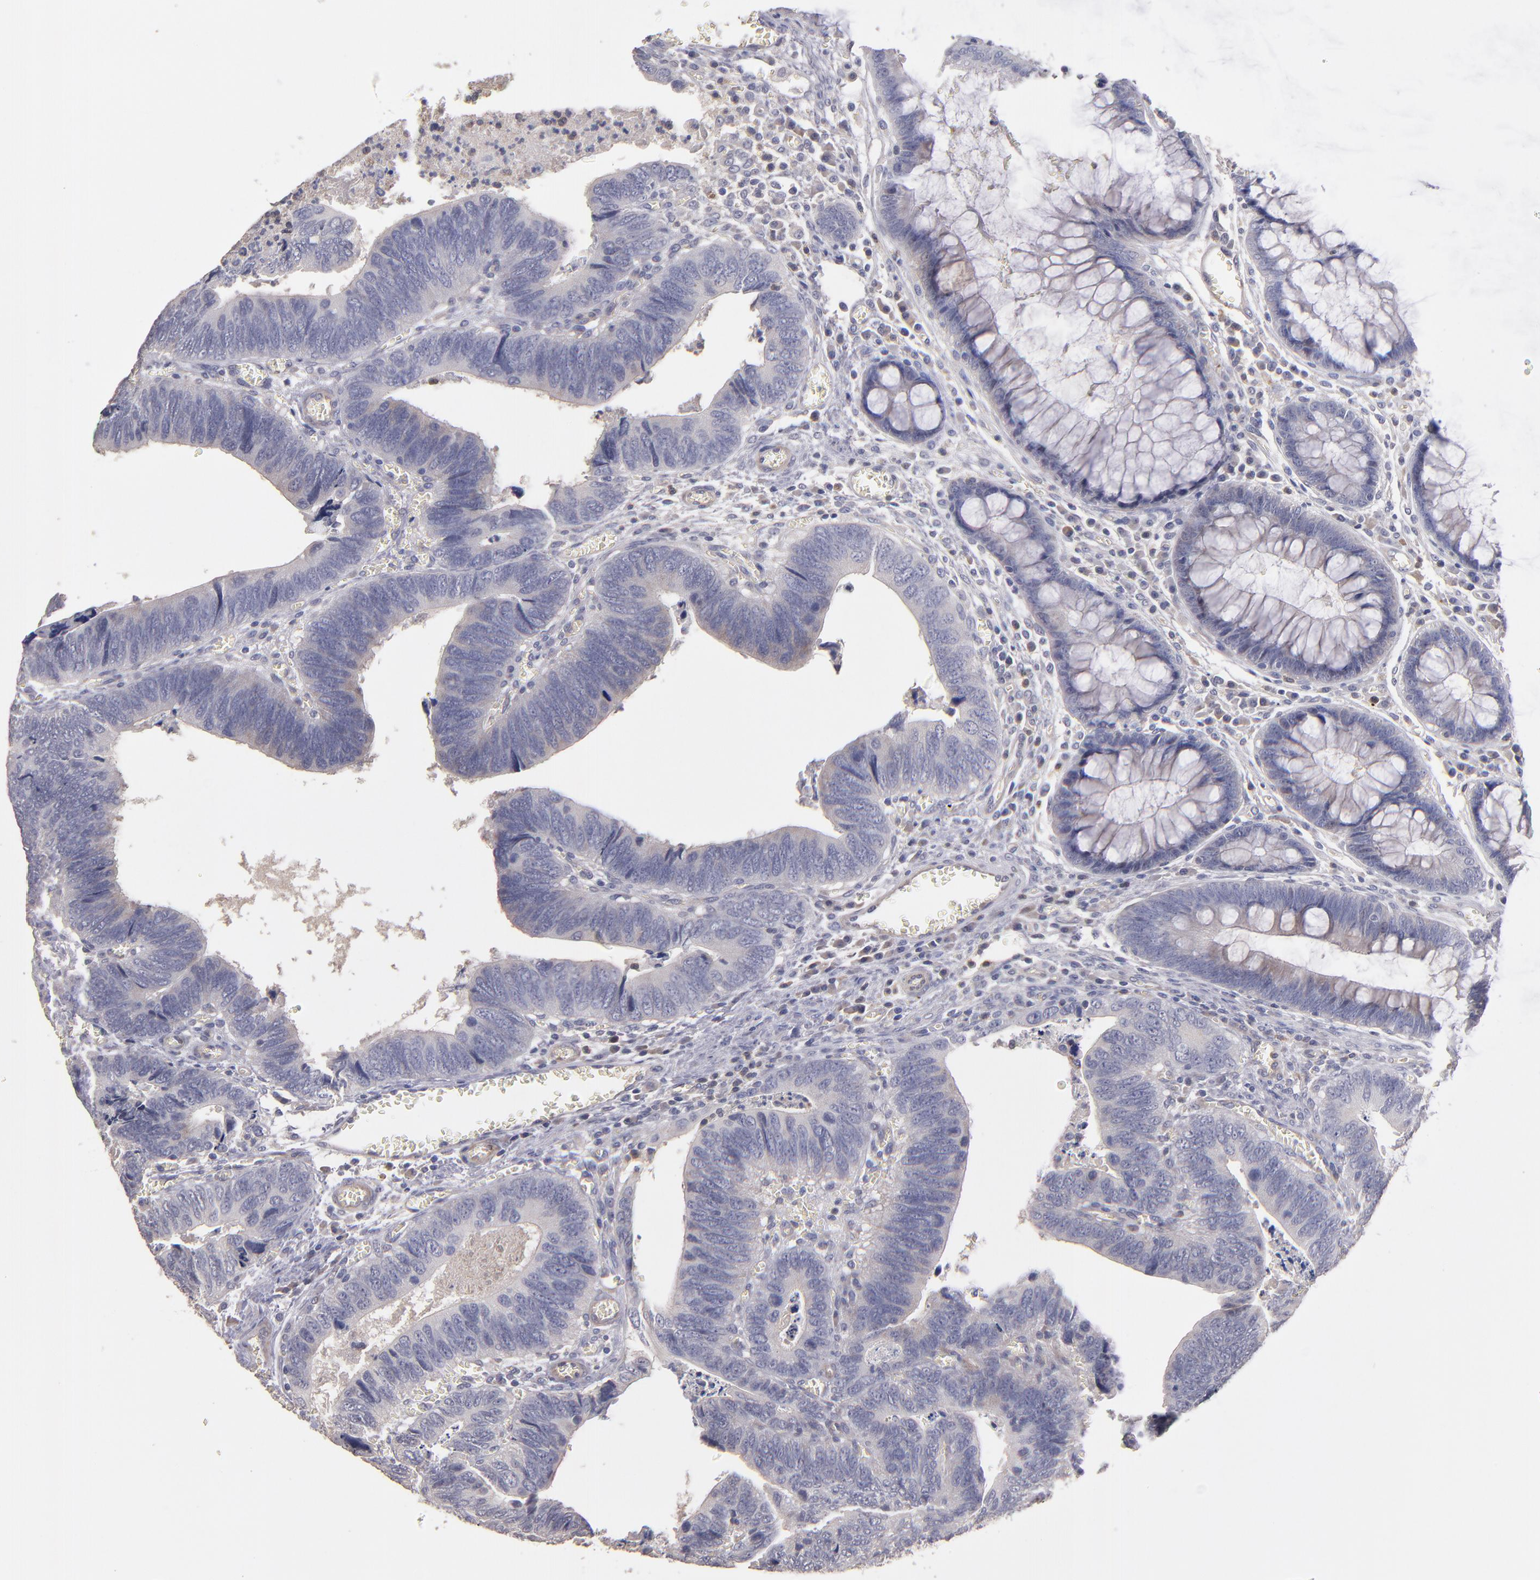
{"staining": {"intensity": "weak", "quantity": "25%-75%", "location": "cytoplasmic/membranous"}, "tissue": "colorectal cancer", "cell_type": "Tumor cells", "image_type": "cancer", "snomed": [{"axis": "morphology", "description": "Adenocarcinoma, NOS"}, {"axis": "topography", "description": "Colon"}], "caption": "IHC photomicrograph of human adenocarcinoma (colorectal) stained for a protein (brown), which displays low levels of weak cytoplasmic/membranous expression in approximately 25%-75% of tumor cells.", "gene": "MAGEE1", "patient": {"sex": "male", "age": 72}}